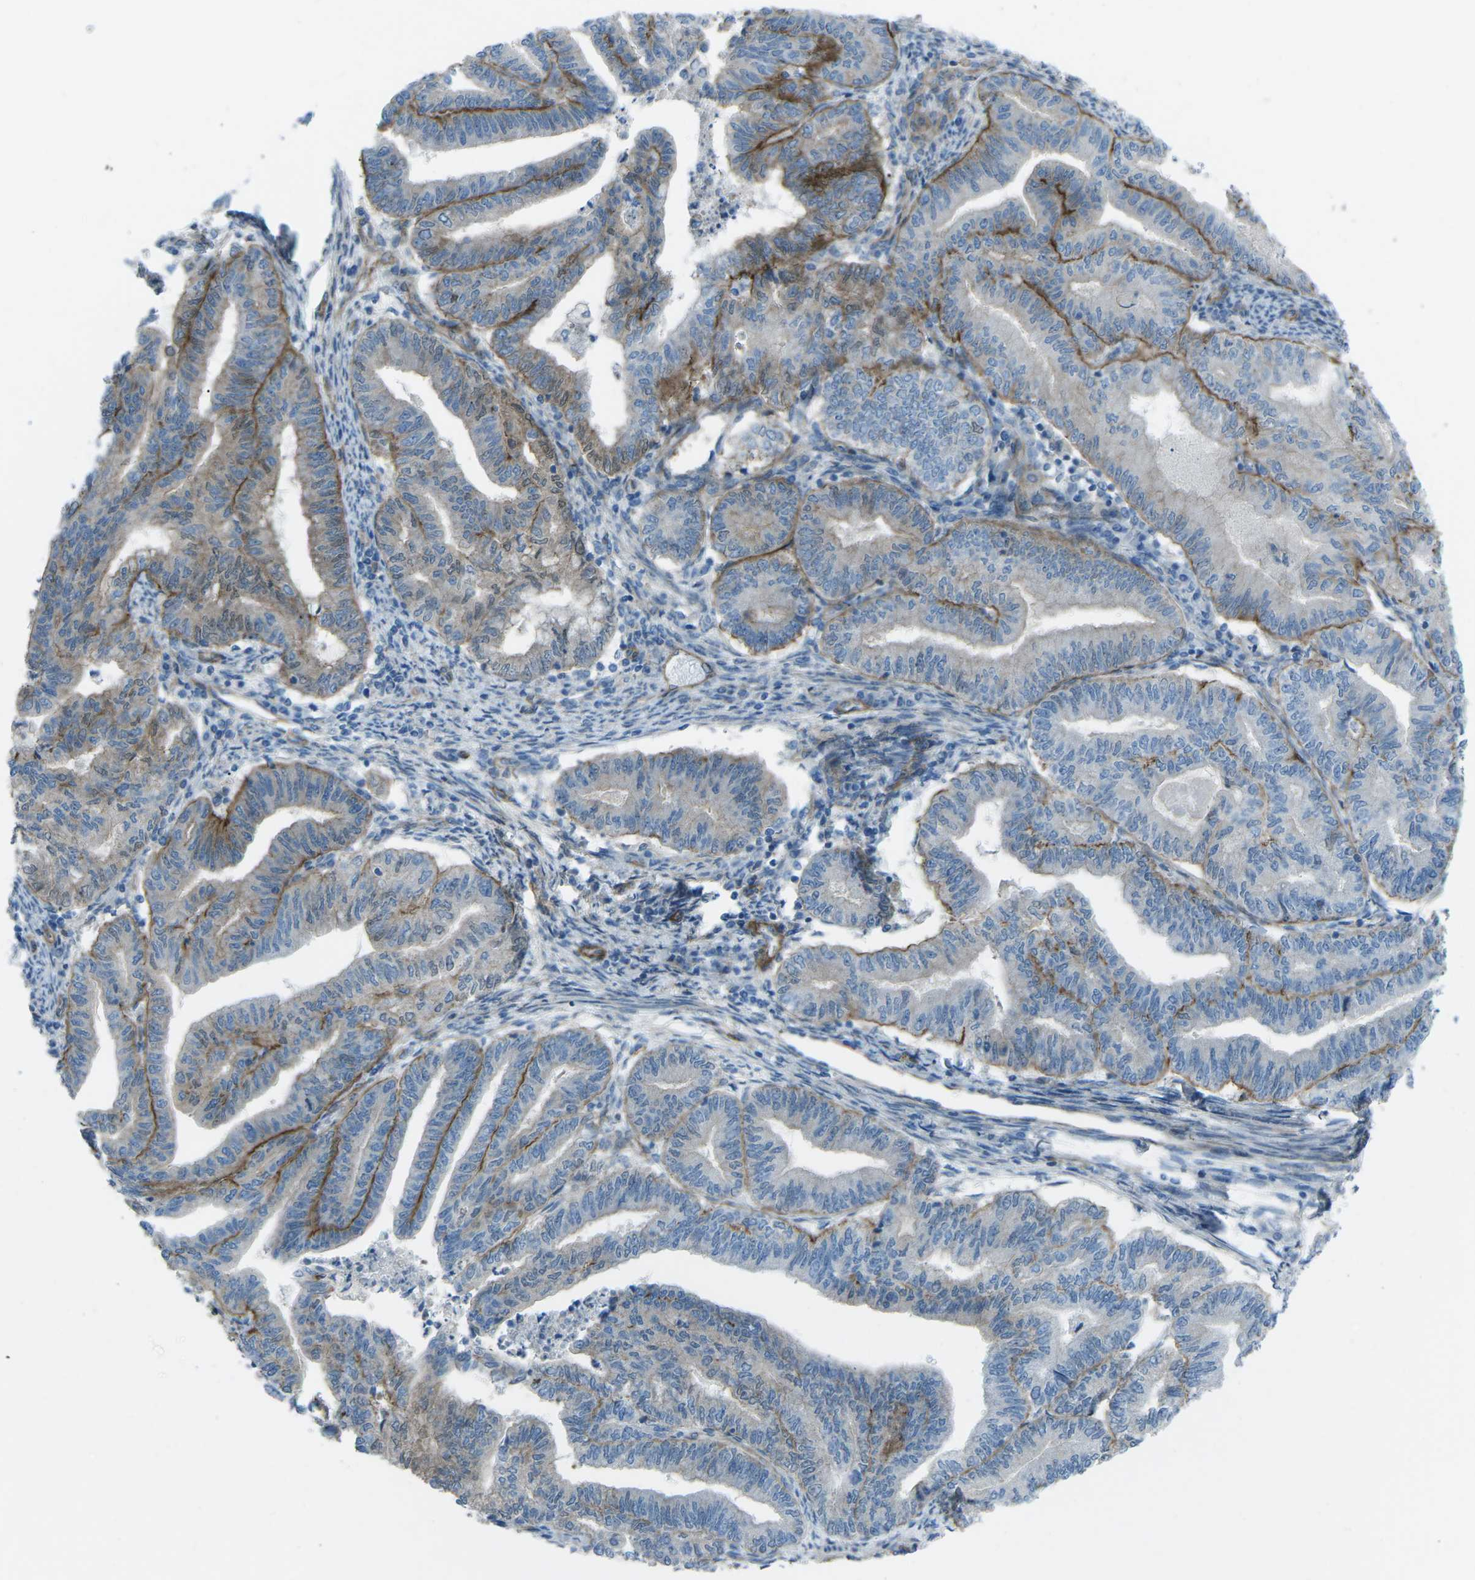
{"staining": {"intensity": "negative", "quantity": "none", "location": "none"}, "tissue": "endometrial cancer", "cell_type": "Tumor cells", "image_type": "cancer", "snomed": [{"axis": "morphology", "description": "Adenocarcinoma, NOS"}, {"axis": "topography", "description": "Endometrium"}], "caption": "An image of human adenocarcinoma (endometrial) is negative for staining in tumor cells.", "gene": "UTRN", "patient": {"sex": "female", "age": 79}}